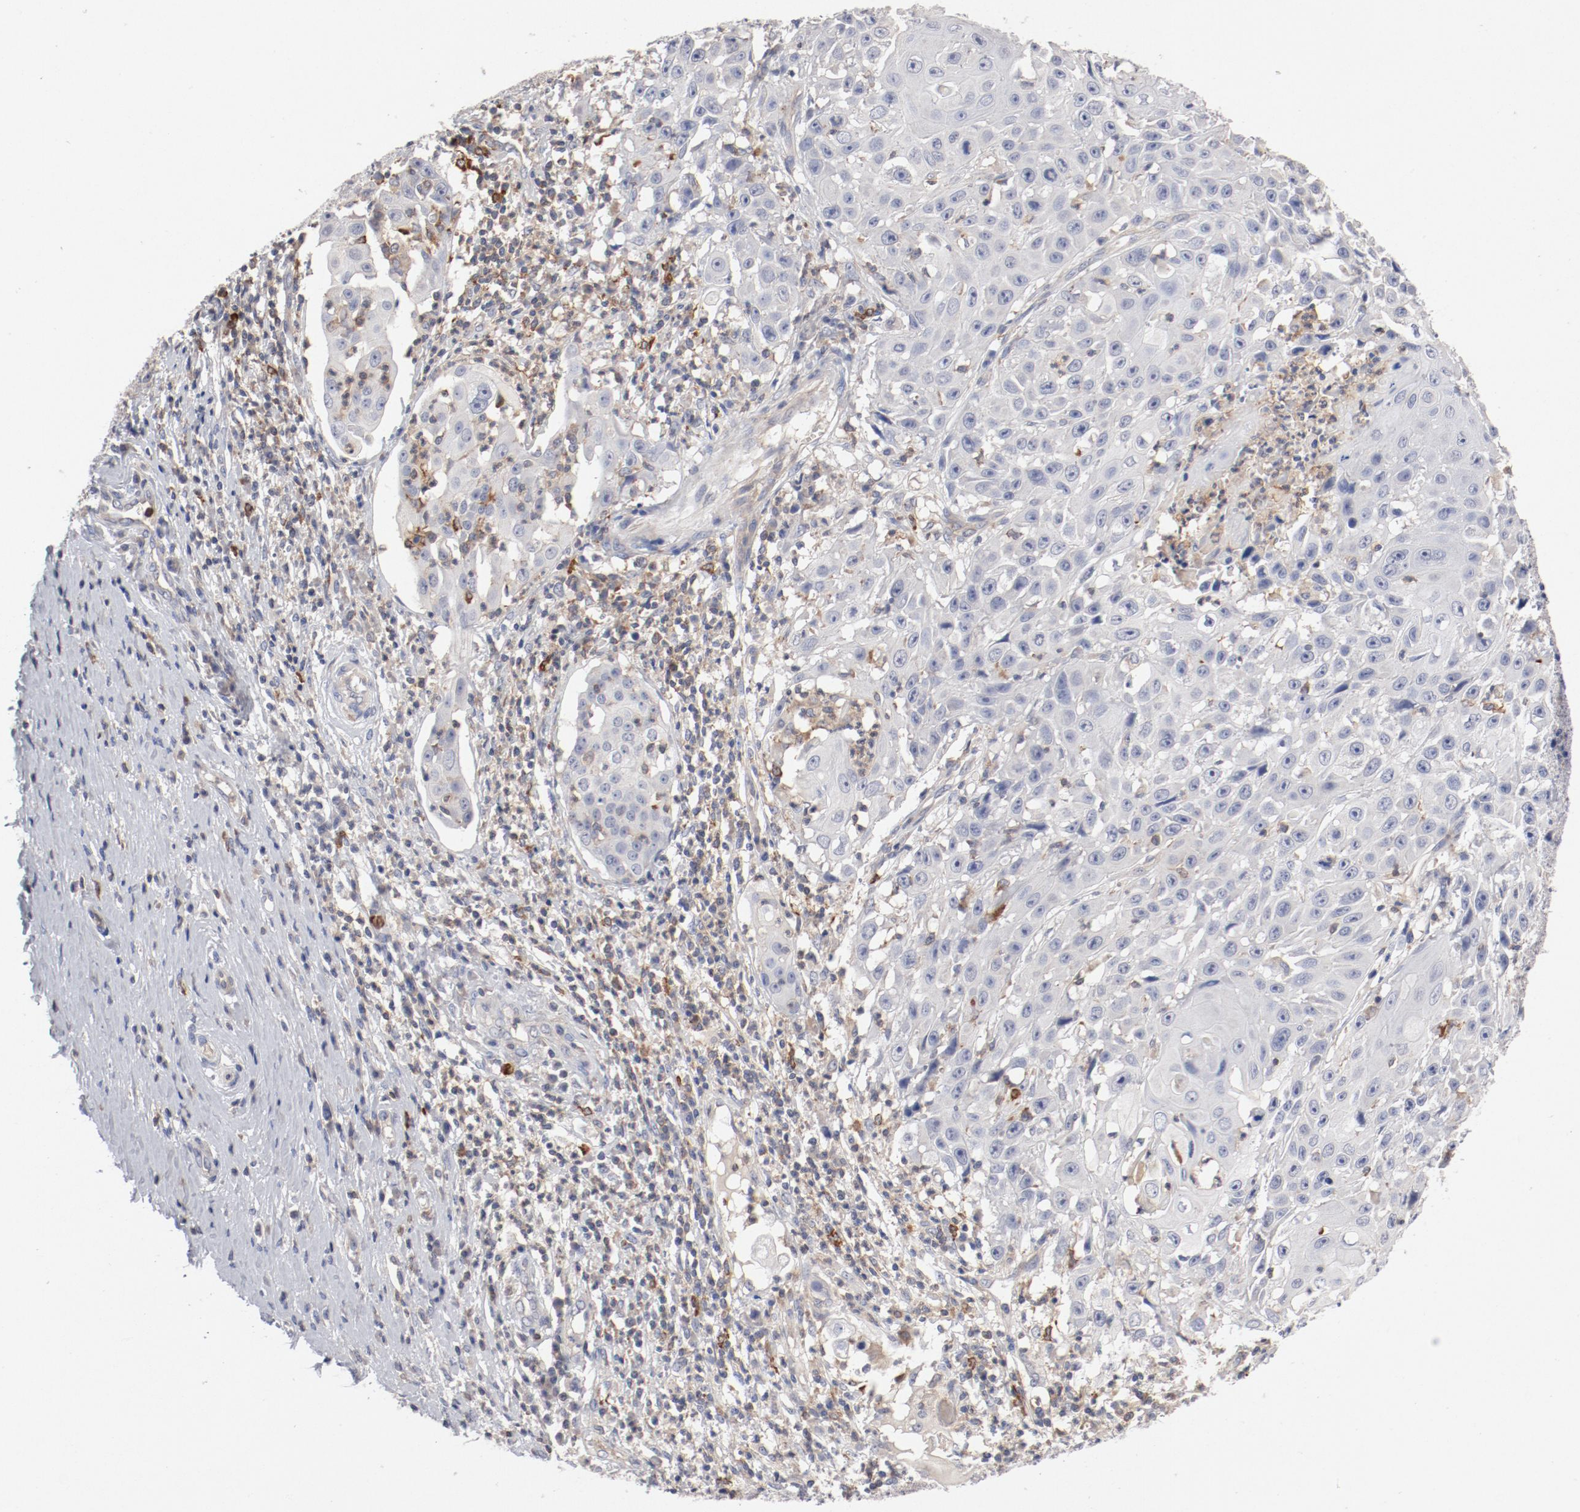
{"staining": {"intensity": "negative", "quantity": "none", "location": "none"}, "tissue": "cervical cancer", "cell_type": "Tumor cells", "image_type": "cancer", "snomed": [{"axis": "morphology", "description": "Squamous cell carcinoma, NOS"}, {"axis": "topography", "description": "Cervix"}], "caption": "Tumor cells are negative for protein expression in human cervical cancer.", "gene": "CBL", "patient": {"sex": "female", "age": 39}}